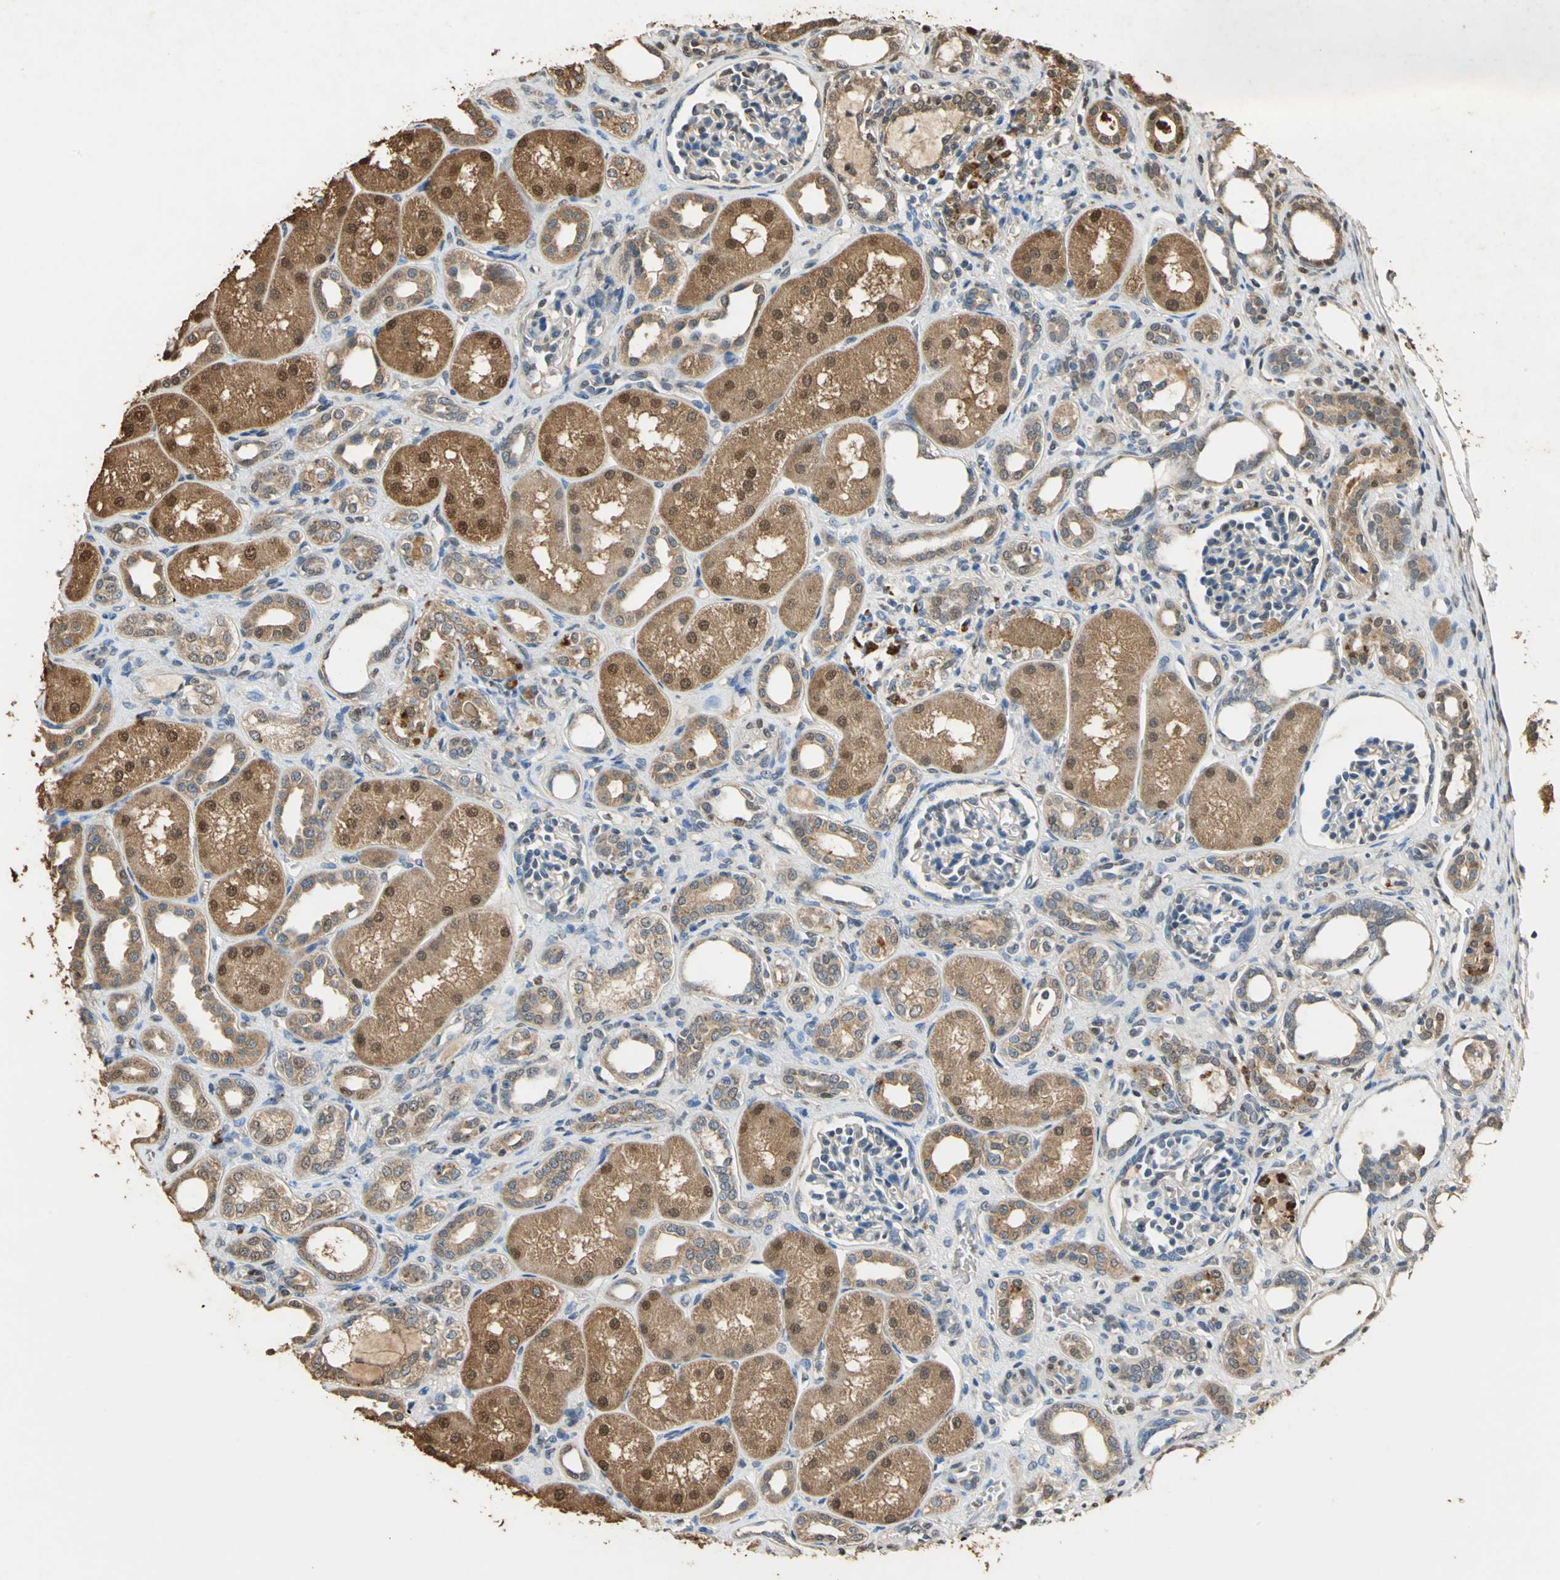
{"staining": {"intensity": "negative", "quantity": "none", "location": "none"}, "tissue": "kidney", "cell_type": "Cells in glomeruli", "image_type": "normal", "snomed": [{"axis": "morphology", "description": "Normal tissue, NOS"}, {"axis": "topography", "description": "Kidney"}], "caption": "Immunohistochemistry (IHC) of normal kidney reveals no expression in cells in glomeruli.", "gene": "GAPDH", "patient": {"sex": "male", "age": 7}}